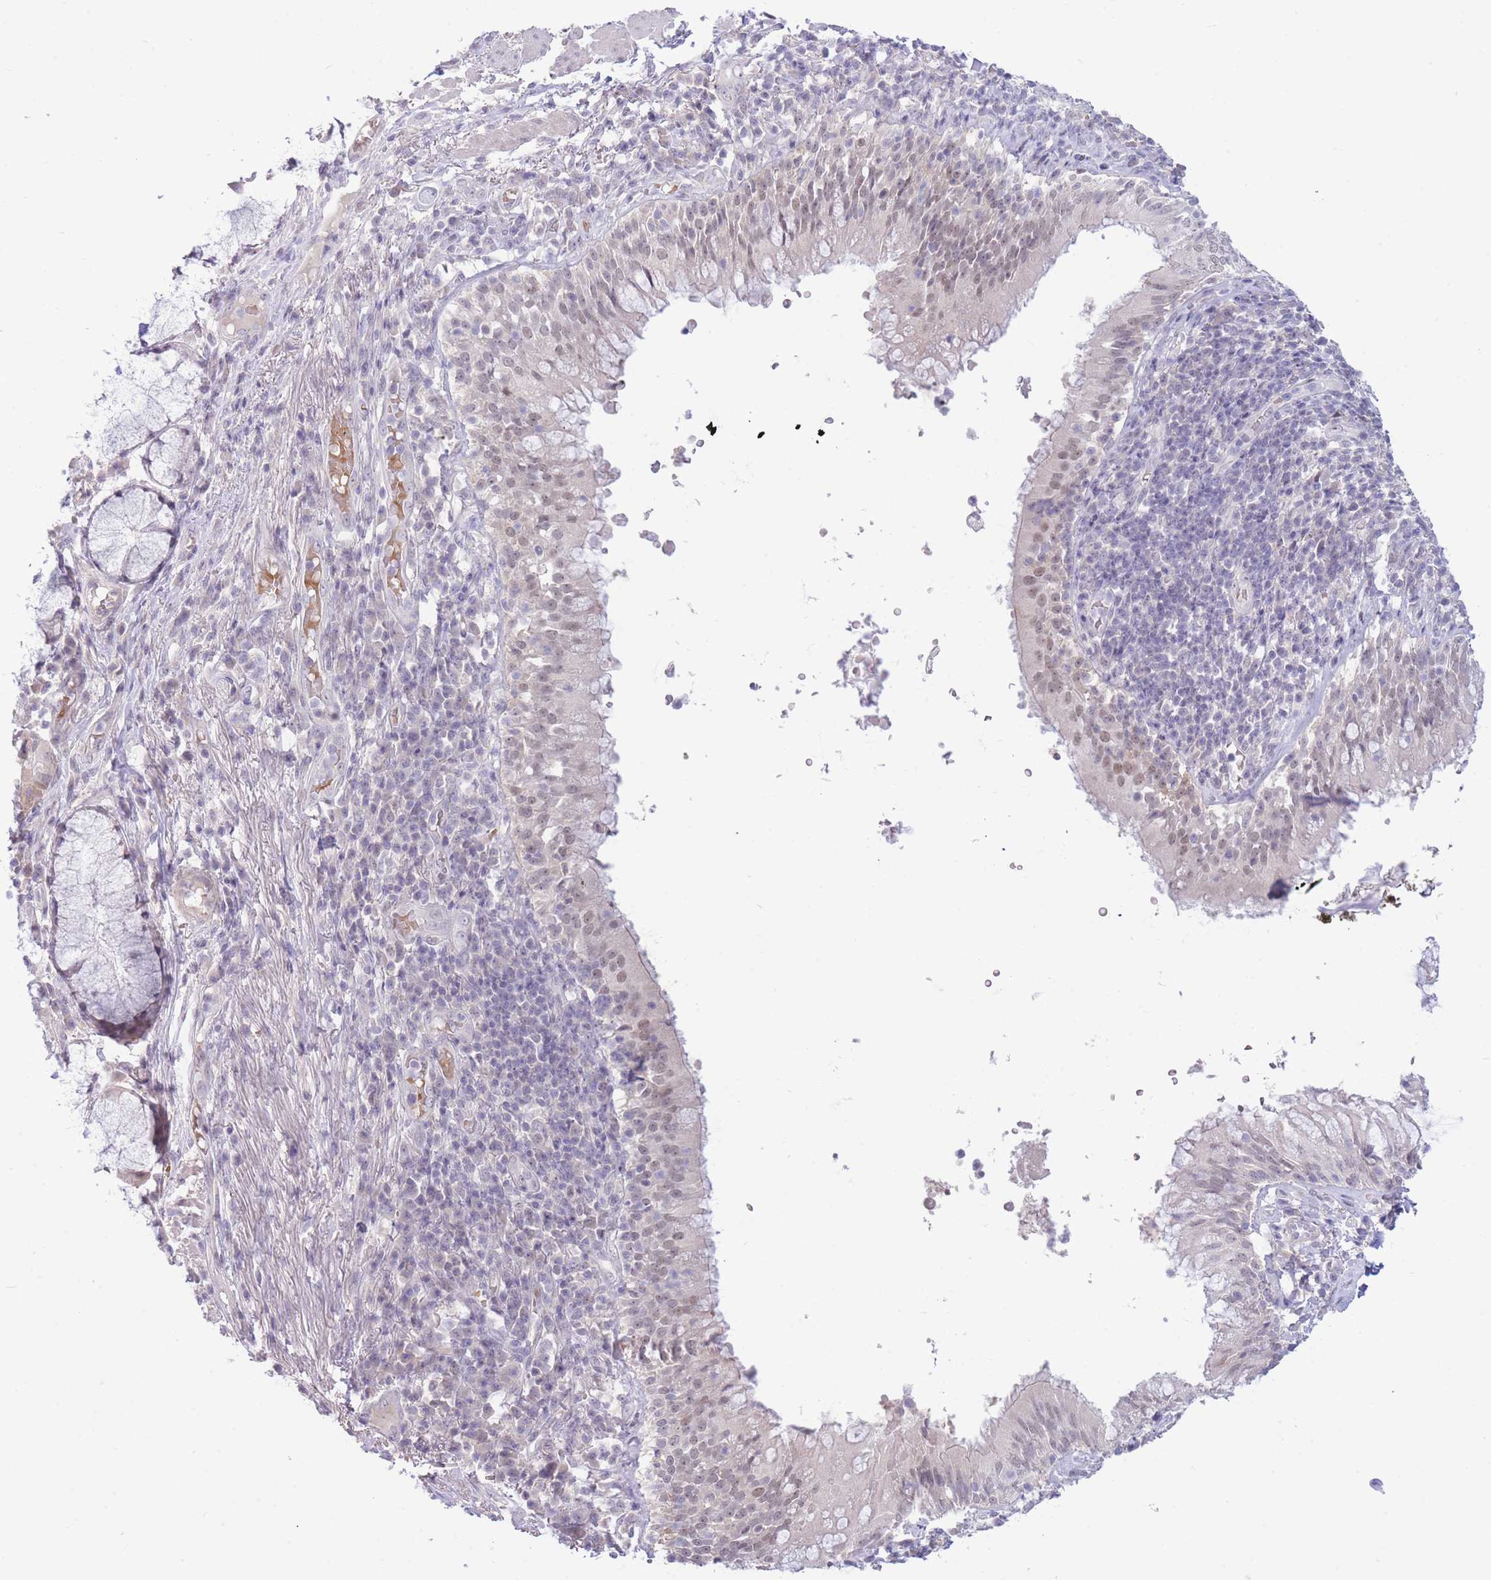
{"staining": {"intensity": "negative", "quantity": "none", "location": "none"}, "tissue": "adipose tissue", "cell_type": "Adipocytes", "image_type": "normal", "snomed": [{"axis": "morphology", "description": "Normal tissue, NOS"}, {"axis": "topography", "description": "Cartilage tissue"}, {"axis": "topography", "description": "Bronchus"}], "caption": "Photomicrograph shows no significant protein positivity in adipocytes of benign adipose tissue.", "gene": "FBXO46", "patient": {"sex": "male", "age": 56}}